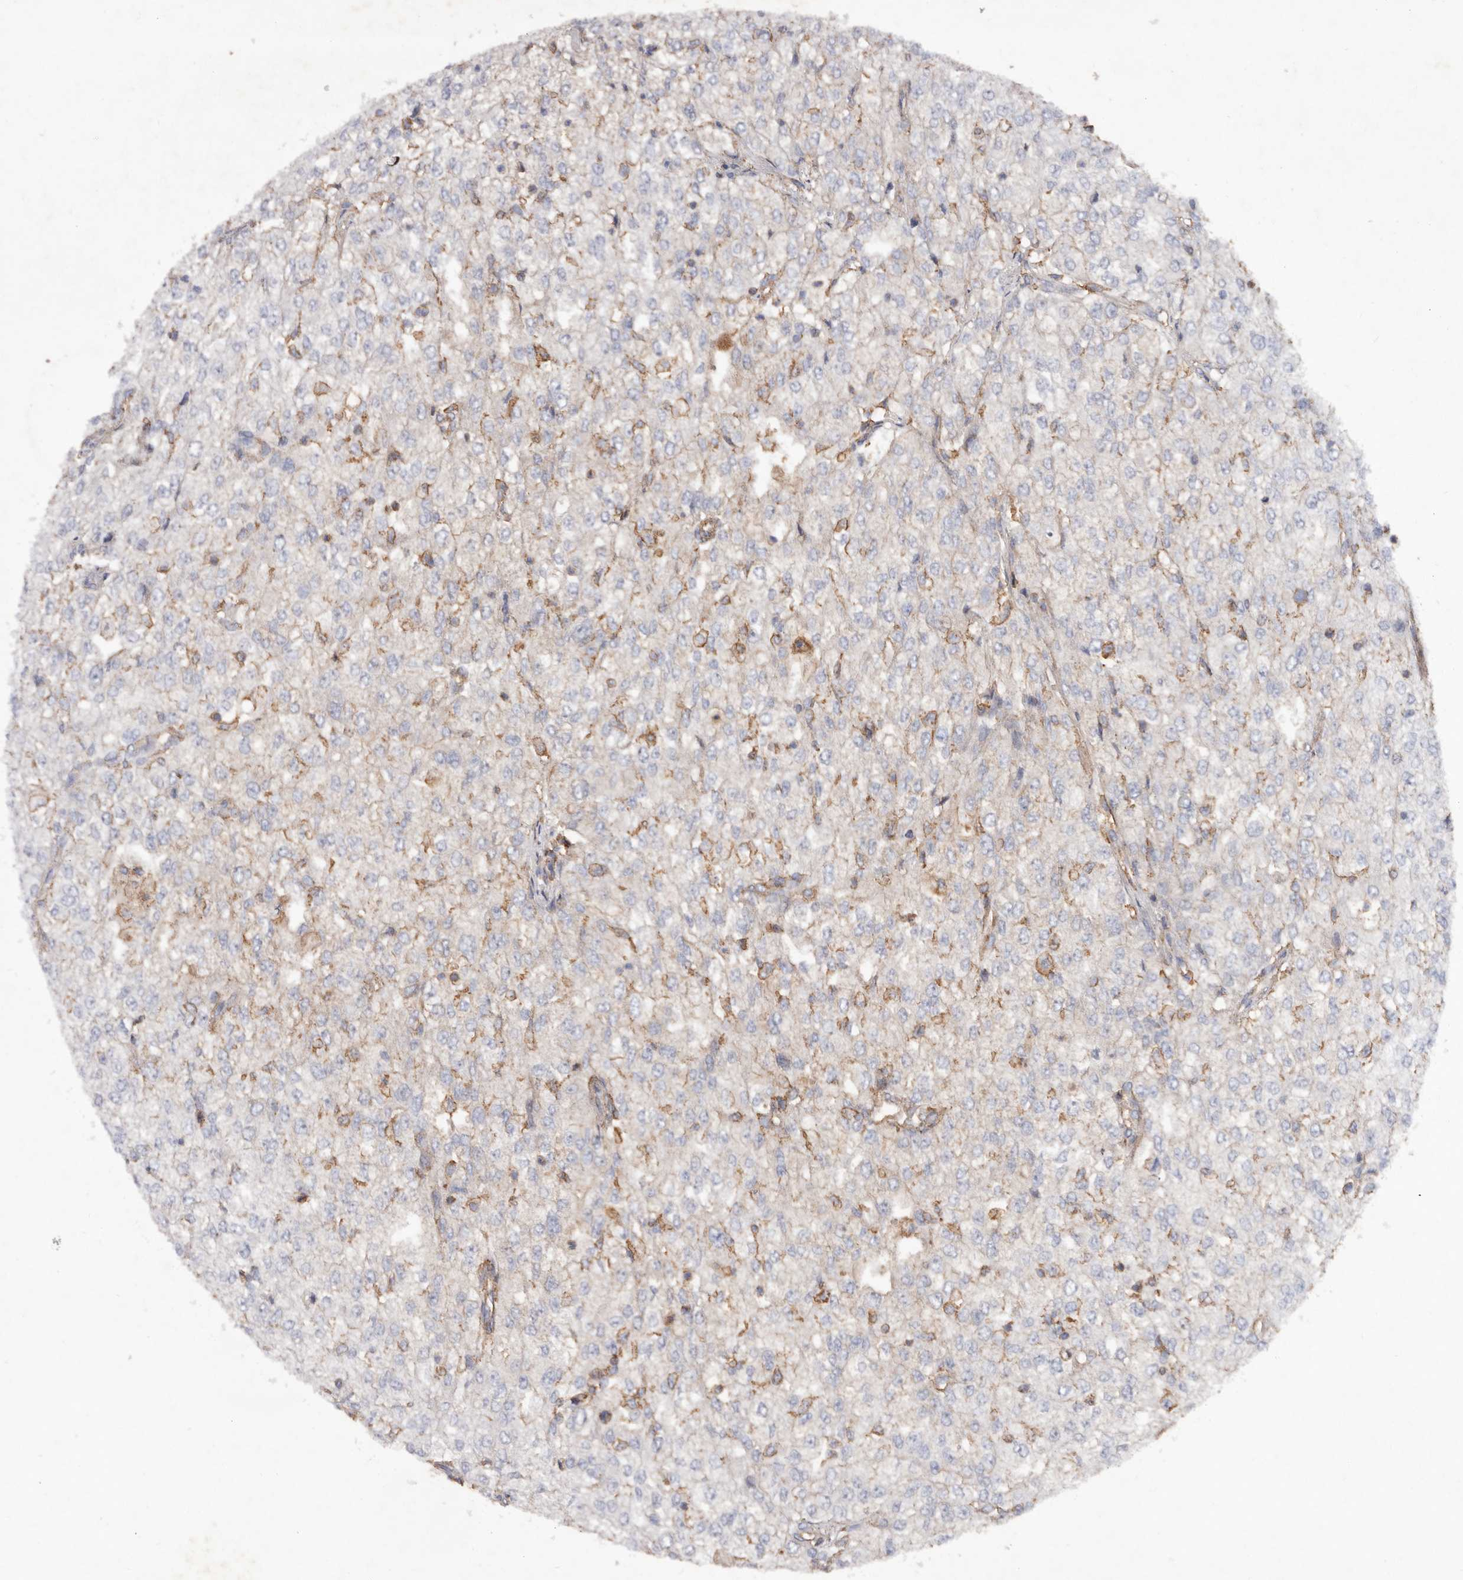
{"staining": {"intensity": "negative", "quantity": "none", "location": "none"}, "tissue": "renal cancer", "cell_type": "Tumor cells", "image_type": "cancer", "snomed": [{"axis": "morphology", "description": "Adenocarcinoma, NOS"}, {"axis": "topography", "description": "Kidney"}], "caption": "Micrograph shows no protein positivity in tumor cells of renal adenocarcinoma tissue.", "gene": "COQ8B", "patient": {"sex": "female", "age": 54}}